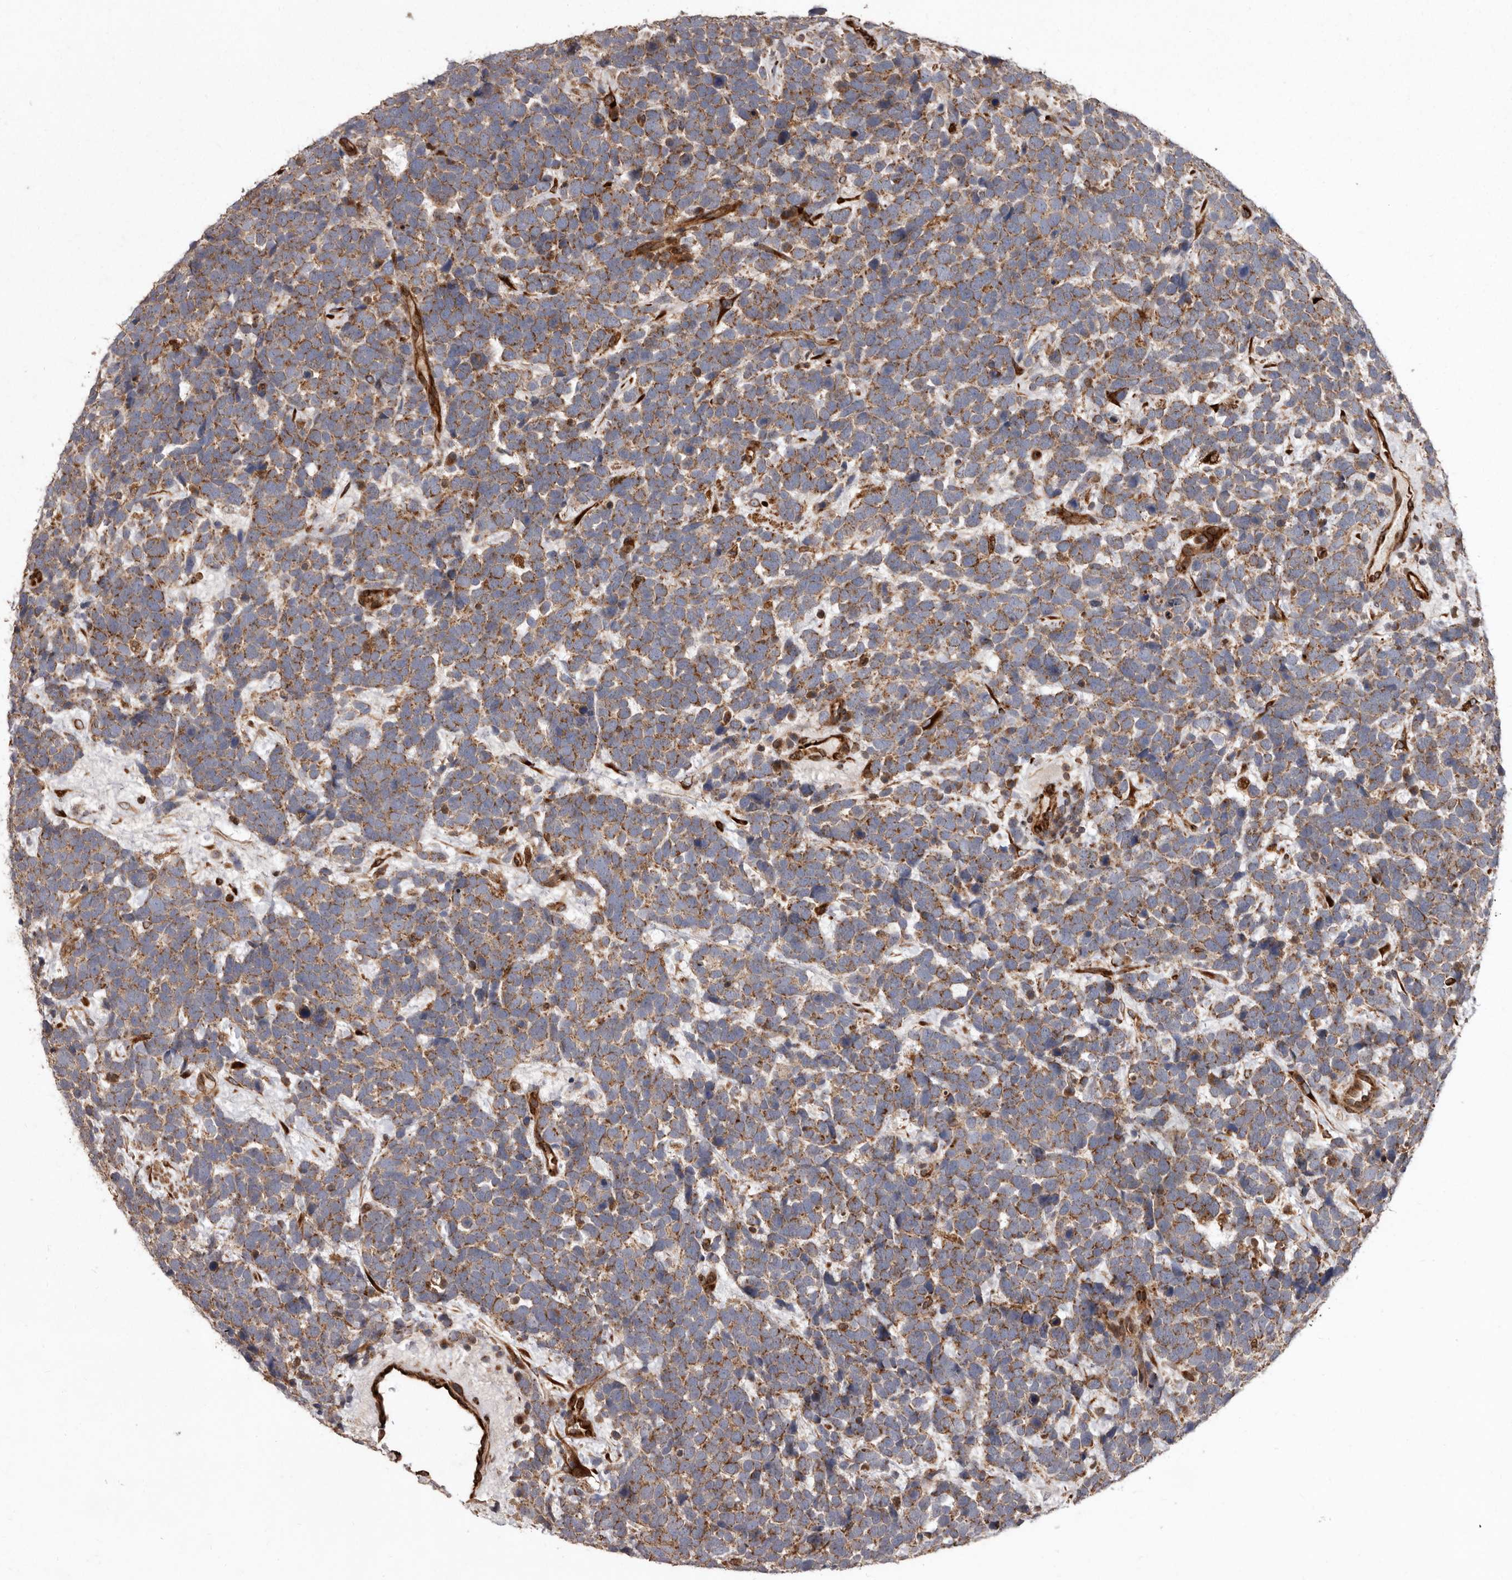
{"staining": {"intensity": "moderate", "quantity": ">75%", "location": "cytoplasmic/membranous"}, "tissue": "urothelial cancer", "cell_type": "Tumor cells", "image_type": "cancer", "snomed": [{"axis": "morphology", "description": "Urothelial carcinoma, High grade"}, {"axis": "topography", "description": "Urinary bladder"}], "caption": "The photomicrograph exhibits staining of high-grade urothelial carcinoma, revealing moderate cytoplasmic/membranous protein positivity (brown color) within tumor cells.", "gene": "FLAD1", "patient": {"sex": "female", "age": 82}}